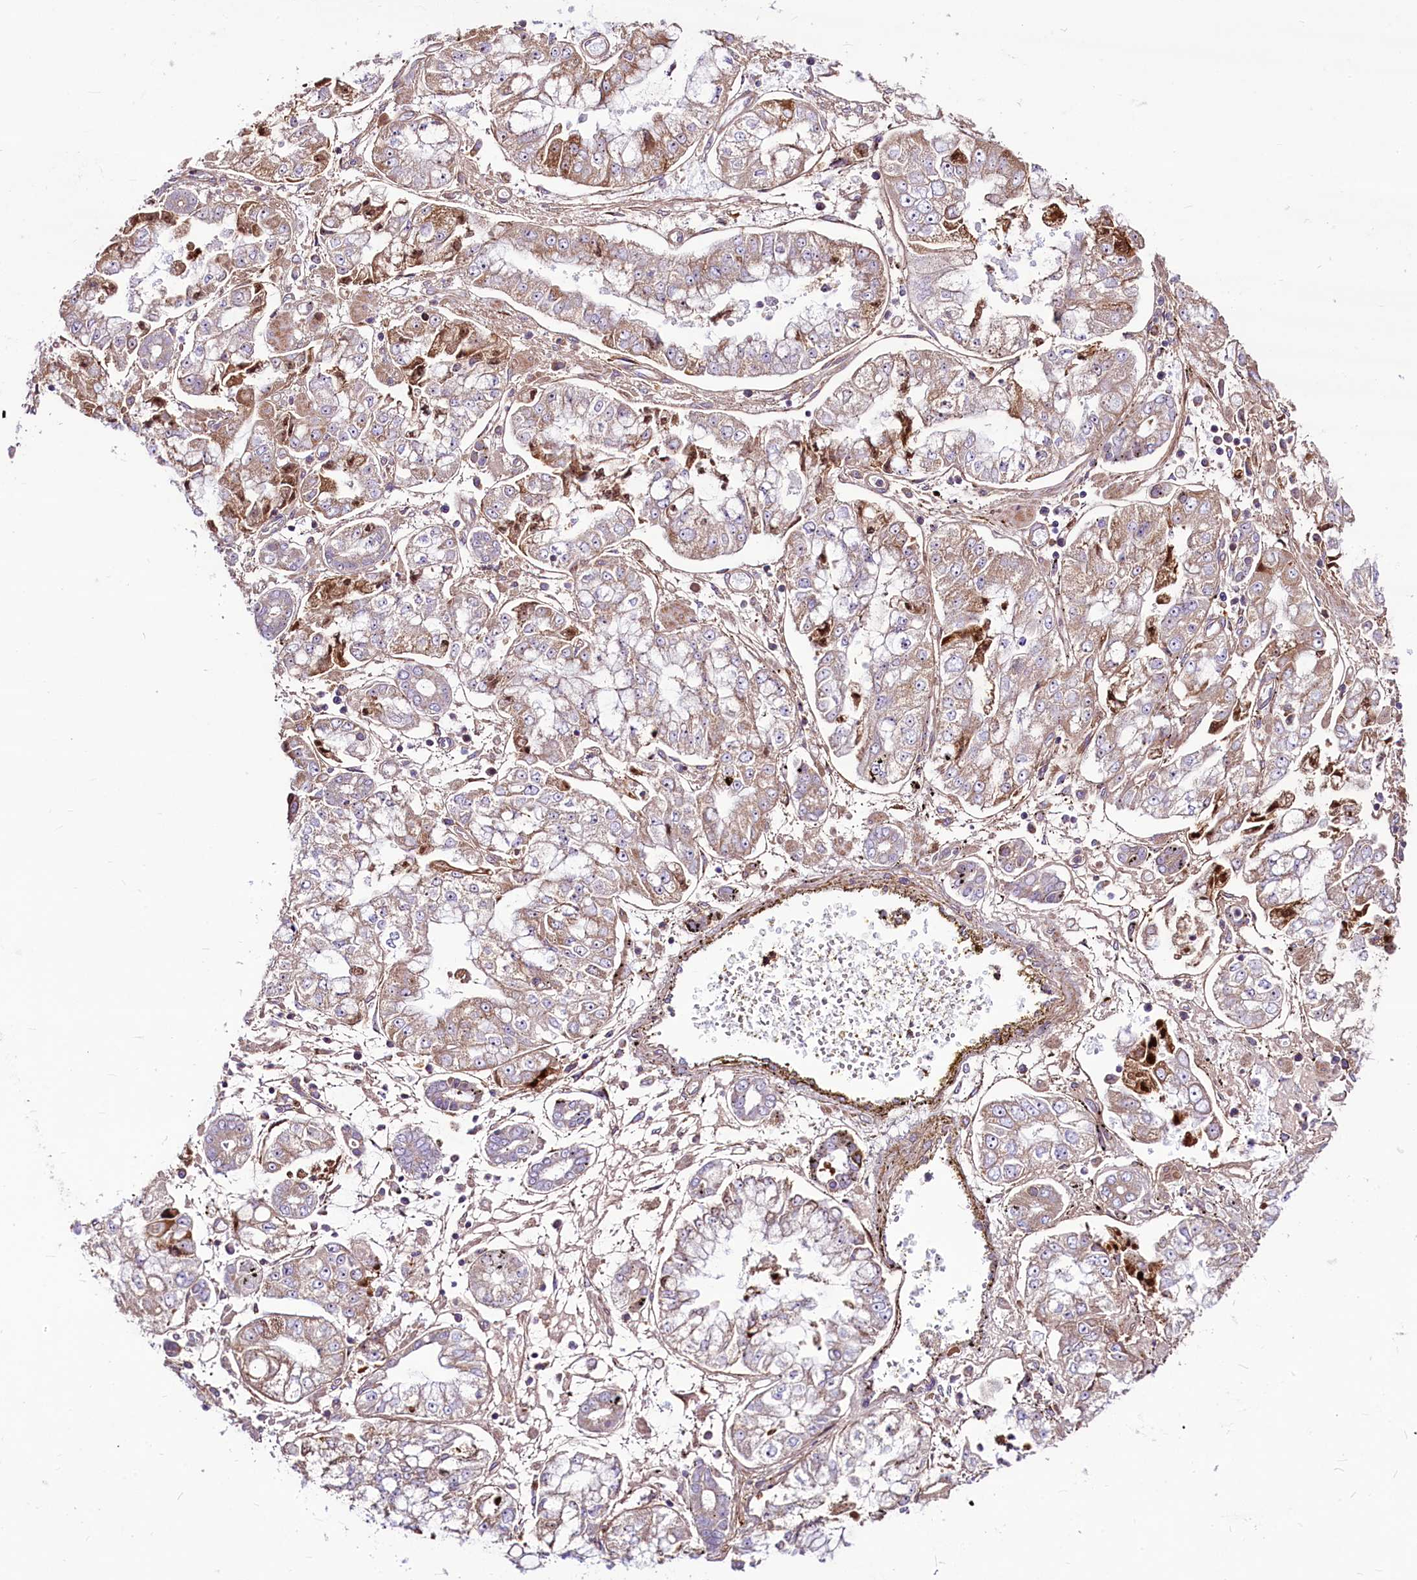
{"staining": {"intensity": "weak", "quantity": "25%-75%", "location": "cytoplasmic/membranous"}, "tissue": "stomach cancer", "cell_type": "Tumor cells", "image_type": "cancer", "snomed": [{"axis": "morphology", "description": "Adenocarcinoma, NOS"}, {"axis": "topography", "description": "Stomach"}], "caption": "Stomach adenocarcinoma was stained to show a protein in brown. There is low levels of weak cytoplasmic/membranous staining in about 25%-75% of tumor cells.", "gene": "RSBN1", "patient": {"sex": "male", "age": 76}}